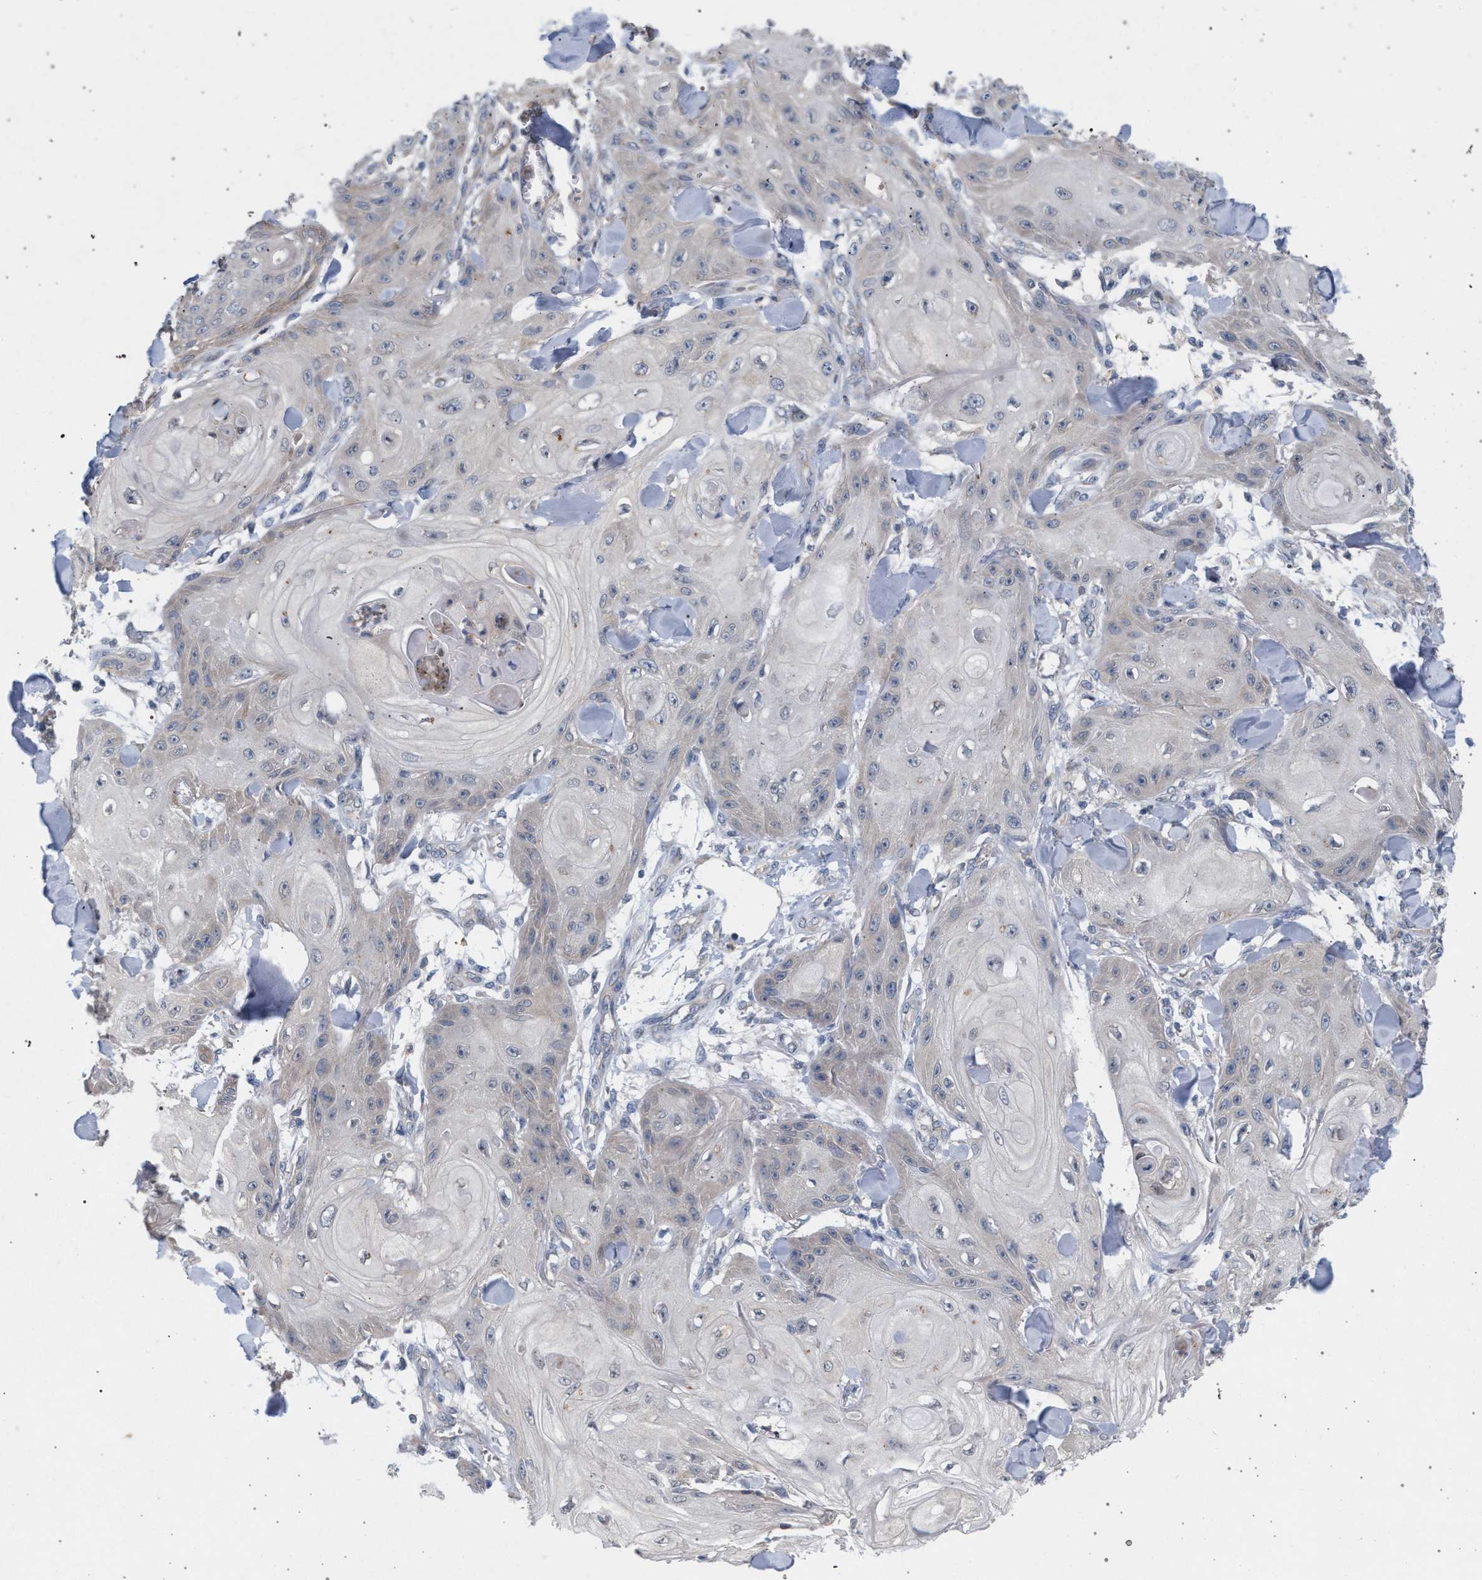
{"staining": {"intensity": "negative", "quantity": "none", "location": "none"}, "tissue": "skin cancer", "cell_type": "Tumor cells", "image_type": "cancer", "snomed": [{"axis": "morphology", "description": "Squamous cell carcinoma, NOS"}, {"axis": "topography", "description": "Skin"}], "caption": "There is no significant staining in tumor cells of skin cancer. The staining was performed using DAB (3,3'-diaminobenzidine) to visualize the protein expression in brown, while the nuclei were stained in blue with hematoxylin (Magnification: 20x).", "gene": "ARPC5L", "patient": {"sex": "male", "age": 74}}